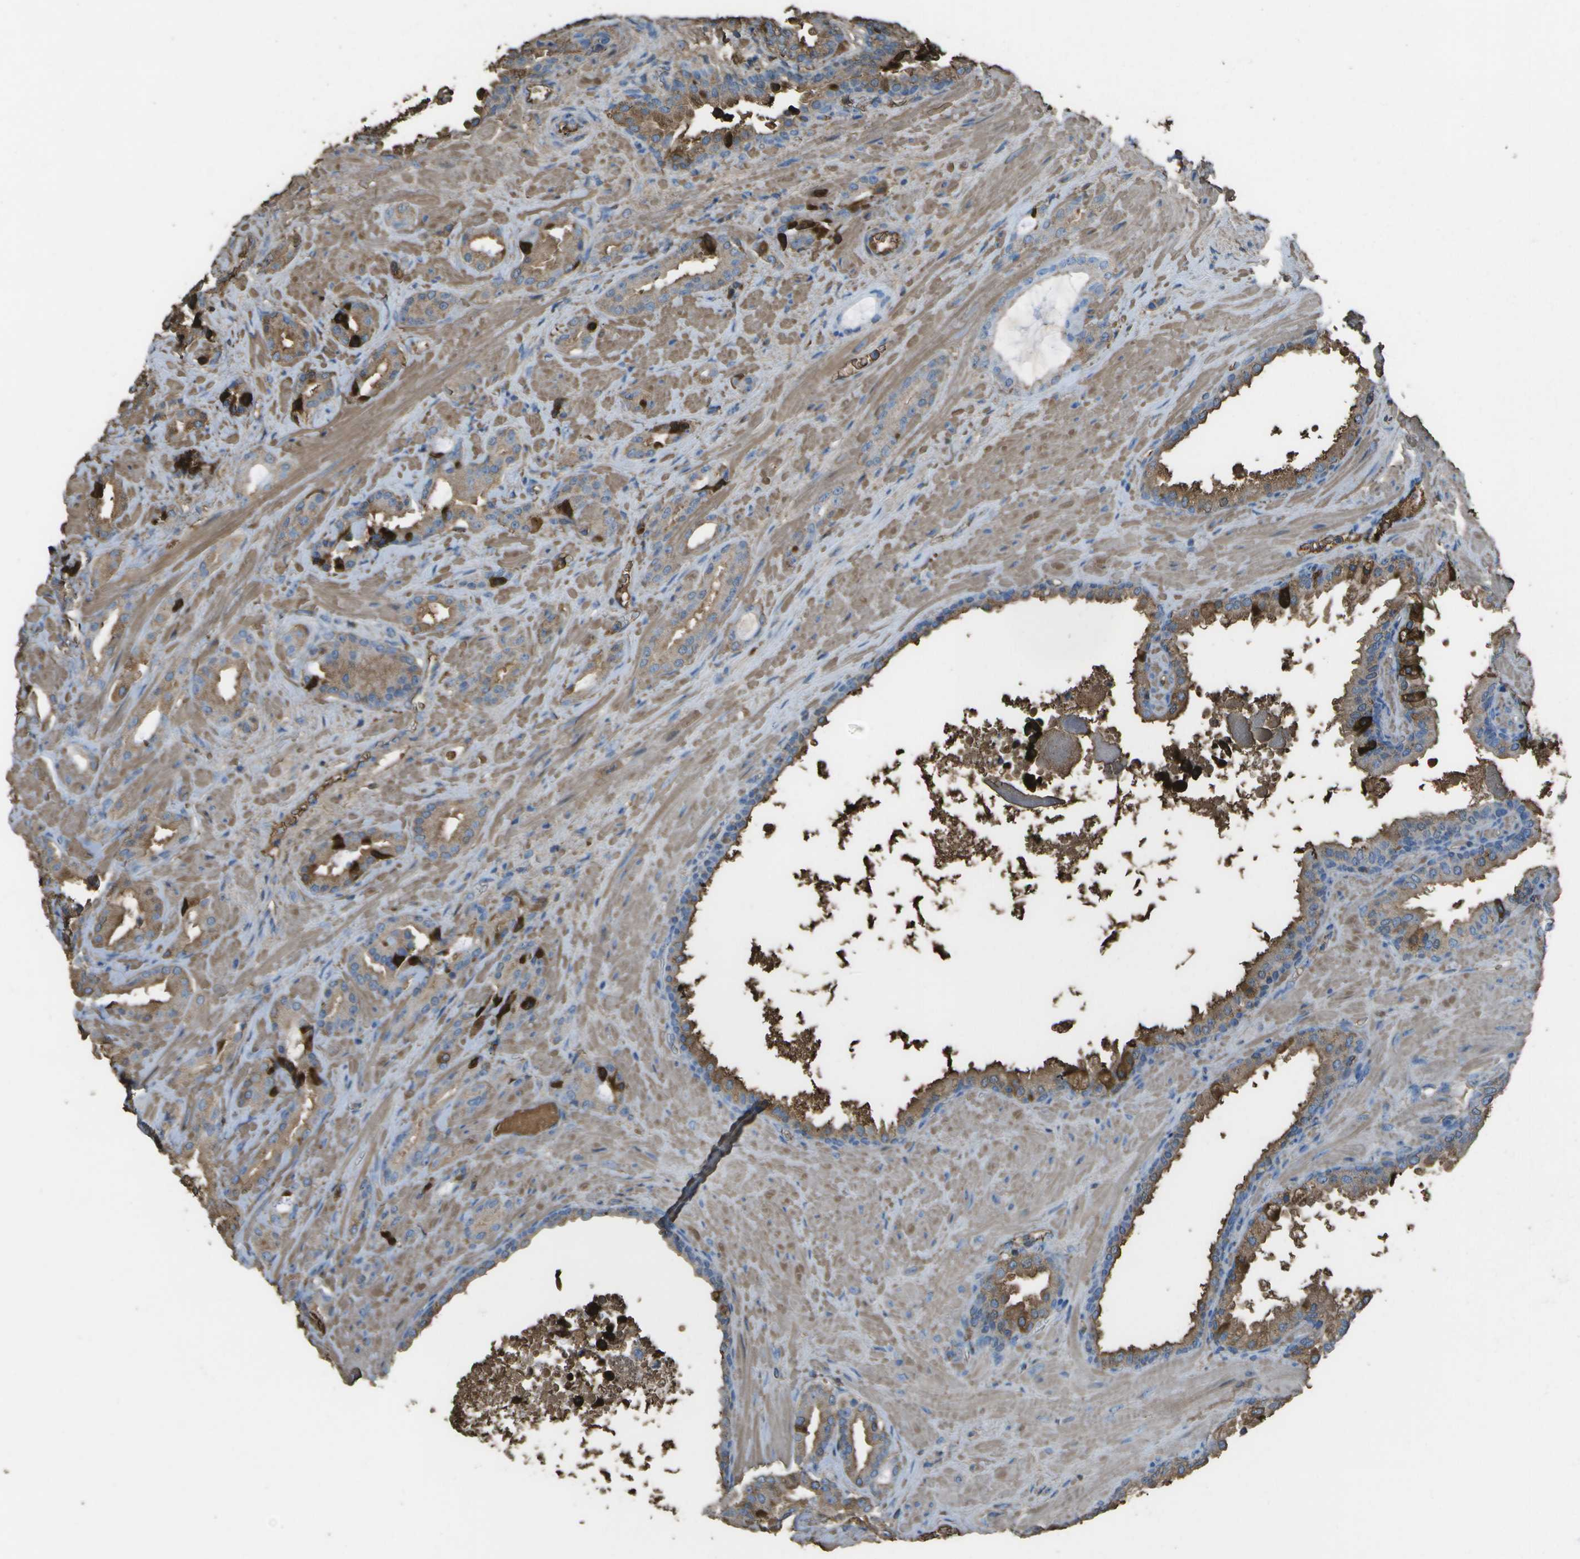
{"staining": {"intensity": "moderate", "quantity": ">75%", "location": "cytoplasmic/membranous"}, "tissue": "prostate cancer", "cell_type": "Tumor cells", "image_type": "cancer", "snomed": [{"axis": "morphology", "description": "Adenocarcinoma, High grade"}, {"axis": "topography", "description": "Prostate"}], "caption": "Immunohistochemistry (IHC) image of human prostate cancer (high-grade adenocarcinoma) stained for a protein (brown), which displays medium levels of moderate cytoplasmic/membranous positivity in approximately >75% of tumor cells.", "gene": "CYP4F11", "patient": {"sex": "male", "age": 64}}